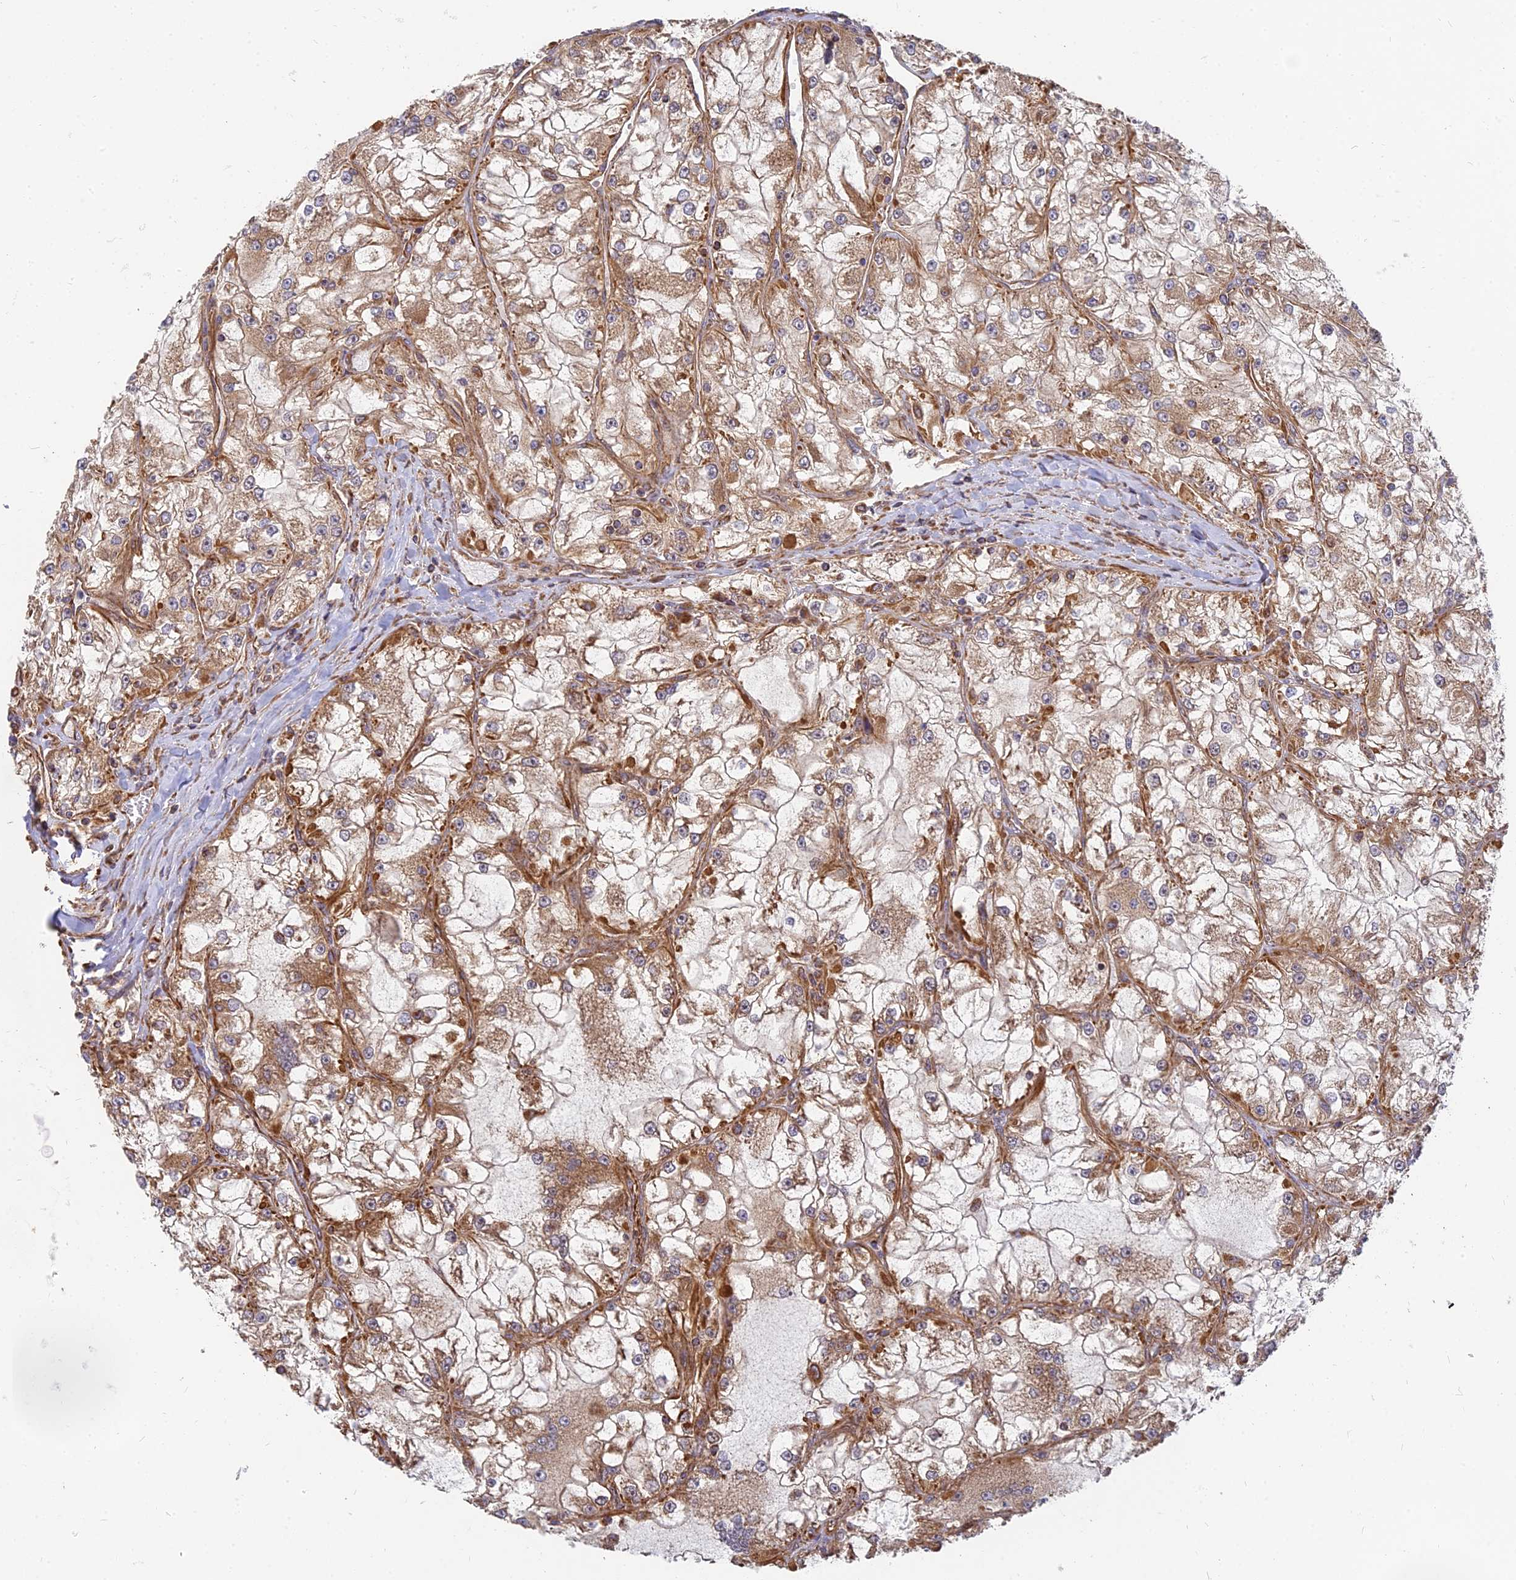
{"staining": {"intensity": "moderate", "quantity": ">75%", "location": "cytoplasmic/membranous"}, "tissue": "renal cancer", "cell_type": "Tumor cells", "image_type": "cancer", "snomed": [{"axis": "morphology", "description": "Adenocarcinoma, NOS"}, {"axis": "topography", "description": "Kidney"}], "caption": "Immunohistochemistry (IHC) histopathology image of human renal cancer stained for a protein (brown), which displays medium levels of moderate cytoplasmic/membranous staining in about >75% of tumor cells.", "gene": "DSTYK", "patient": {"sex": "female", "age": 72}}